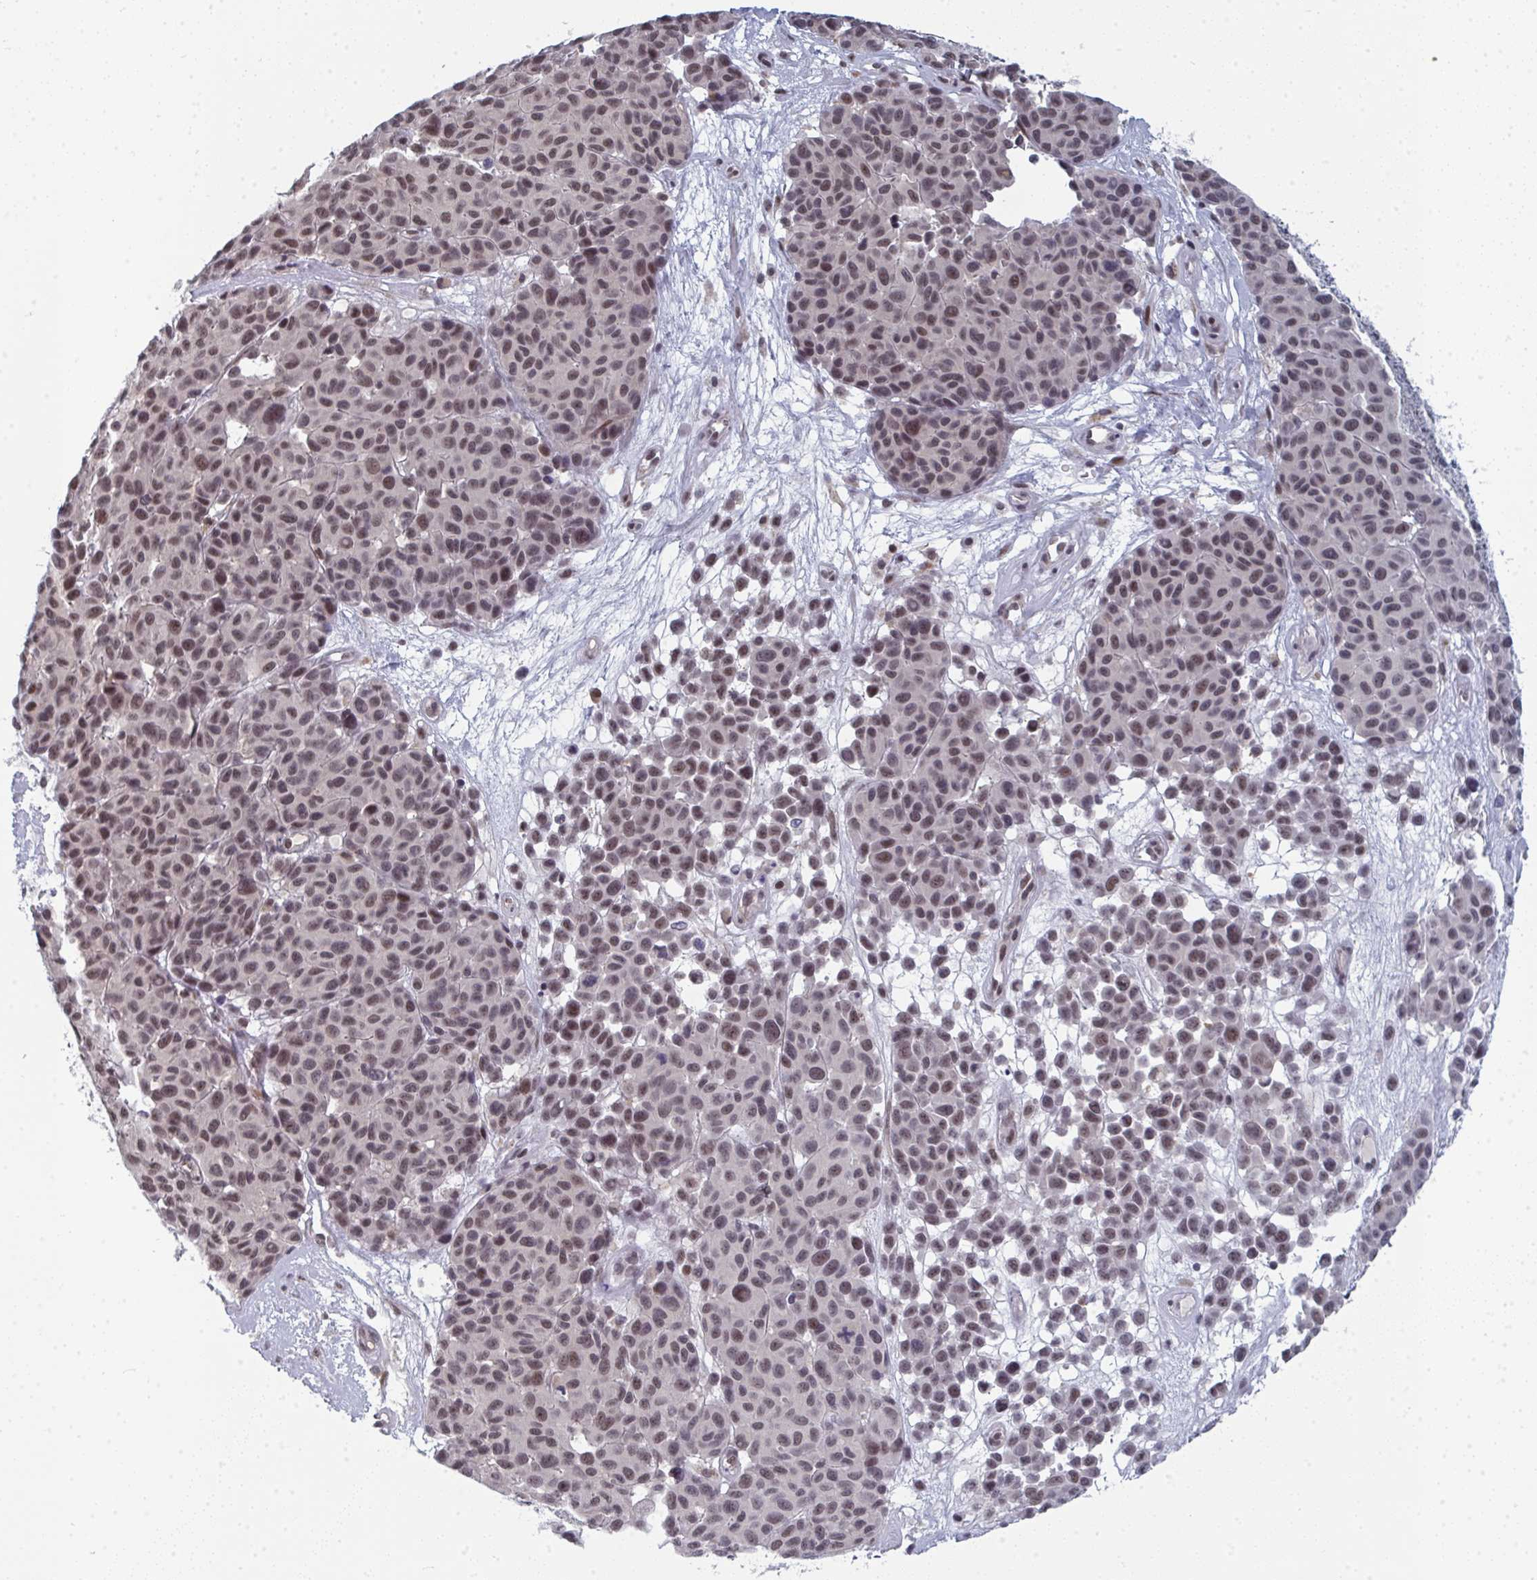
{"staining": {"intensity": "moderate", "quantity": ">75%", "location": "nuclear"}, "tissue": "melanoma", "cell_type": "Tumor cells", "image_type": "cancer", "snomed": [{"axis": "morphology", "description": "Malignant melanoma, NOS"}, {"axis": "topography", "description": "Skin"}], "caption": "Brown immunohistochemical staining in melanoma demonstrates moderate nuclear staining in about >75% of tumor cells.", "gene": "ATF1", "patient": {"sex": "female", "age": 66}}